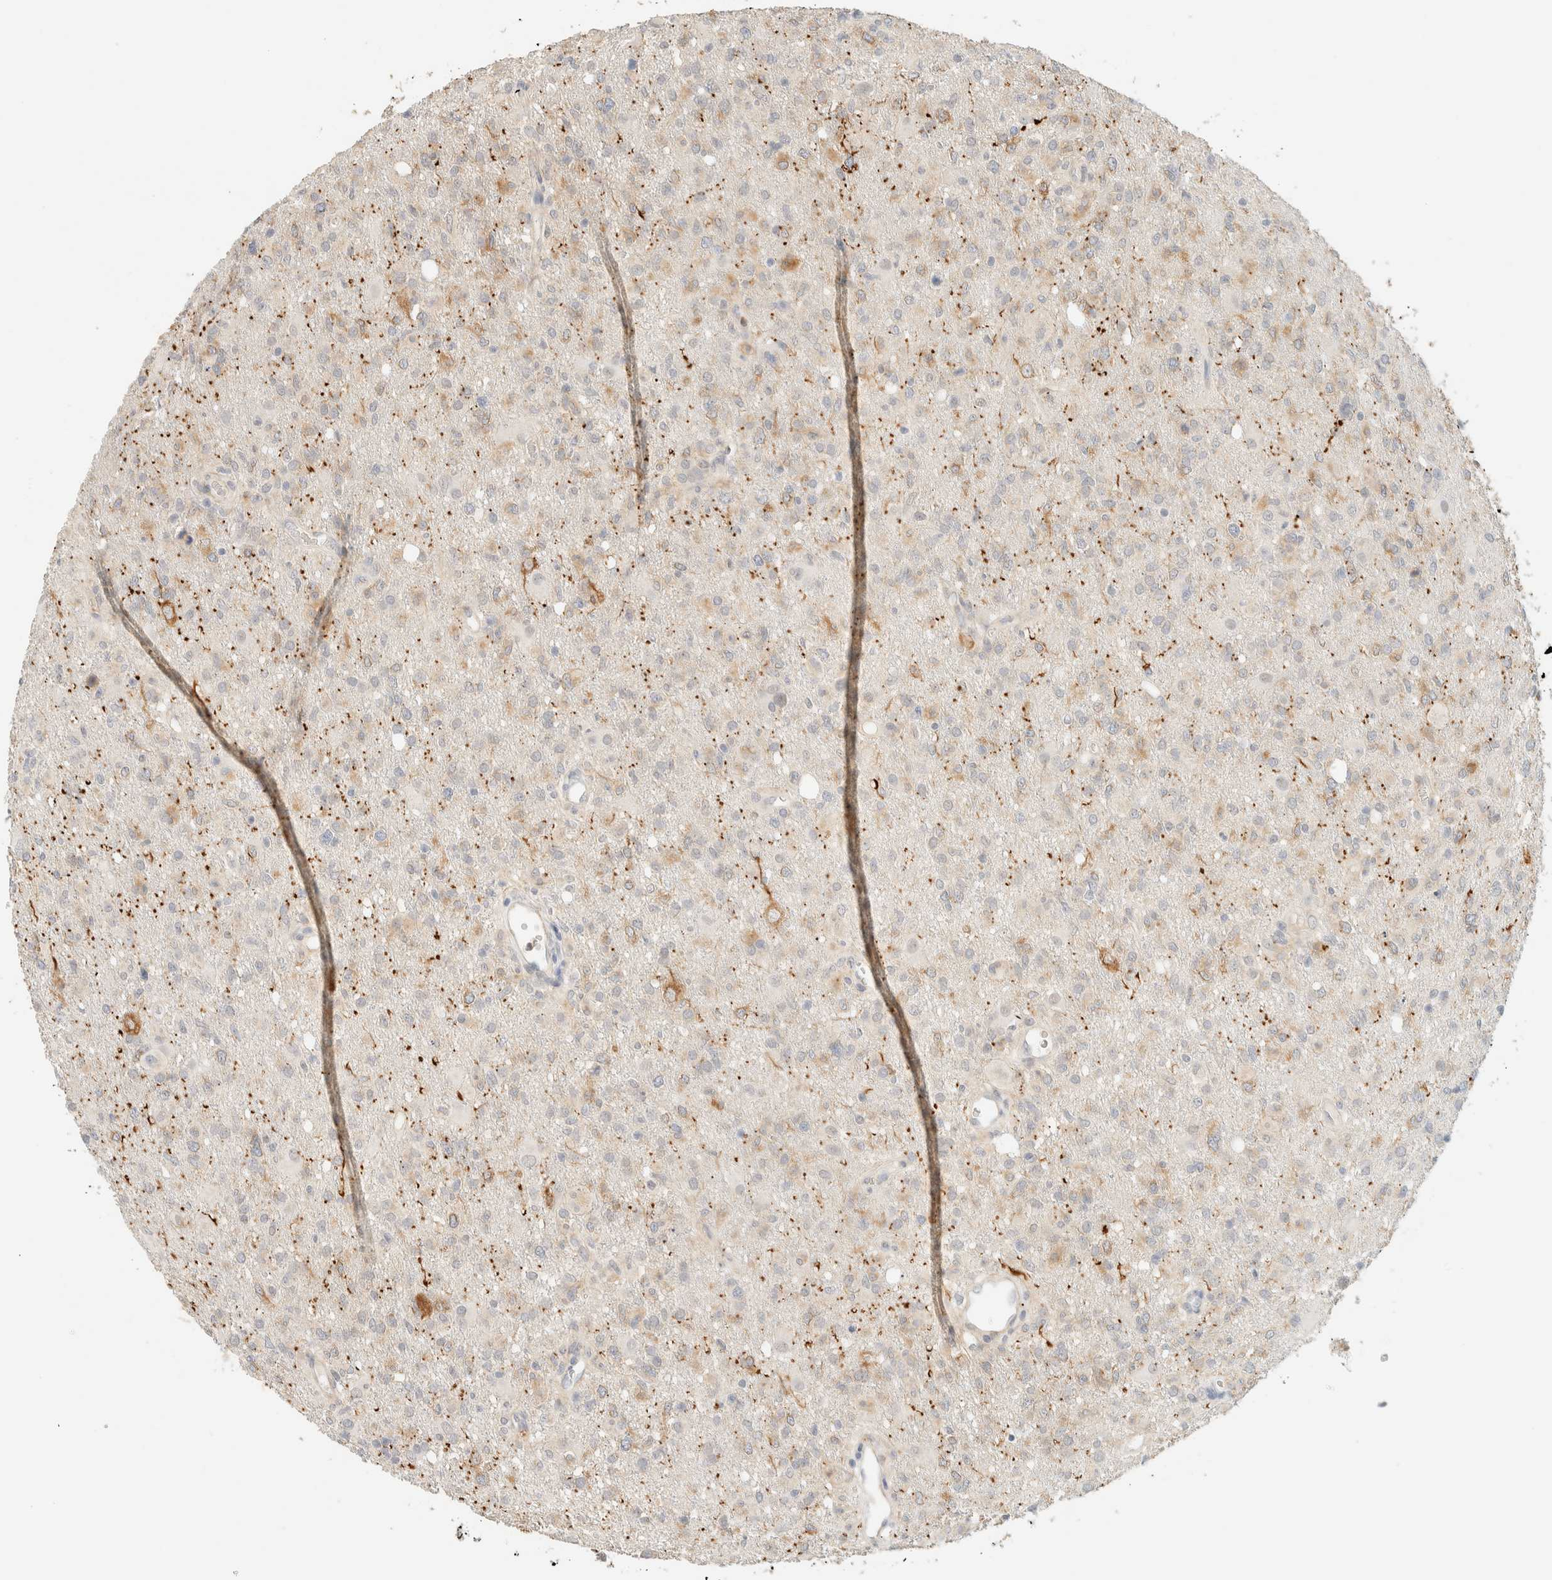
{"staining": {"intensity": "weak", "quantity": "<25%", "location": "cytoplasmic/membranous"}, "tissue": "glioma", "cell_type": "Tumor cells", "image_type": "cancer", "snomed": [{"axis": "morphology", "description": "Glioma, malignant, High grade"}, {"axis": "topography", "description": "Brain"}], "caption": "DAB immunohistochemical staining of human malignant glioma (high-grade) shows no significant staining in tumor cells.", "gene": "TNK1", "patient": {"sex": "female", "age": 57}}